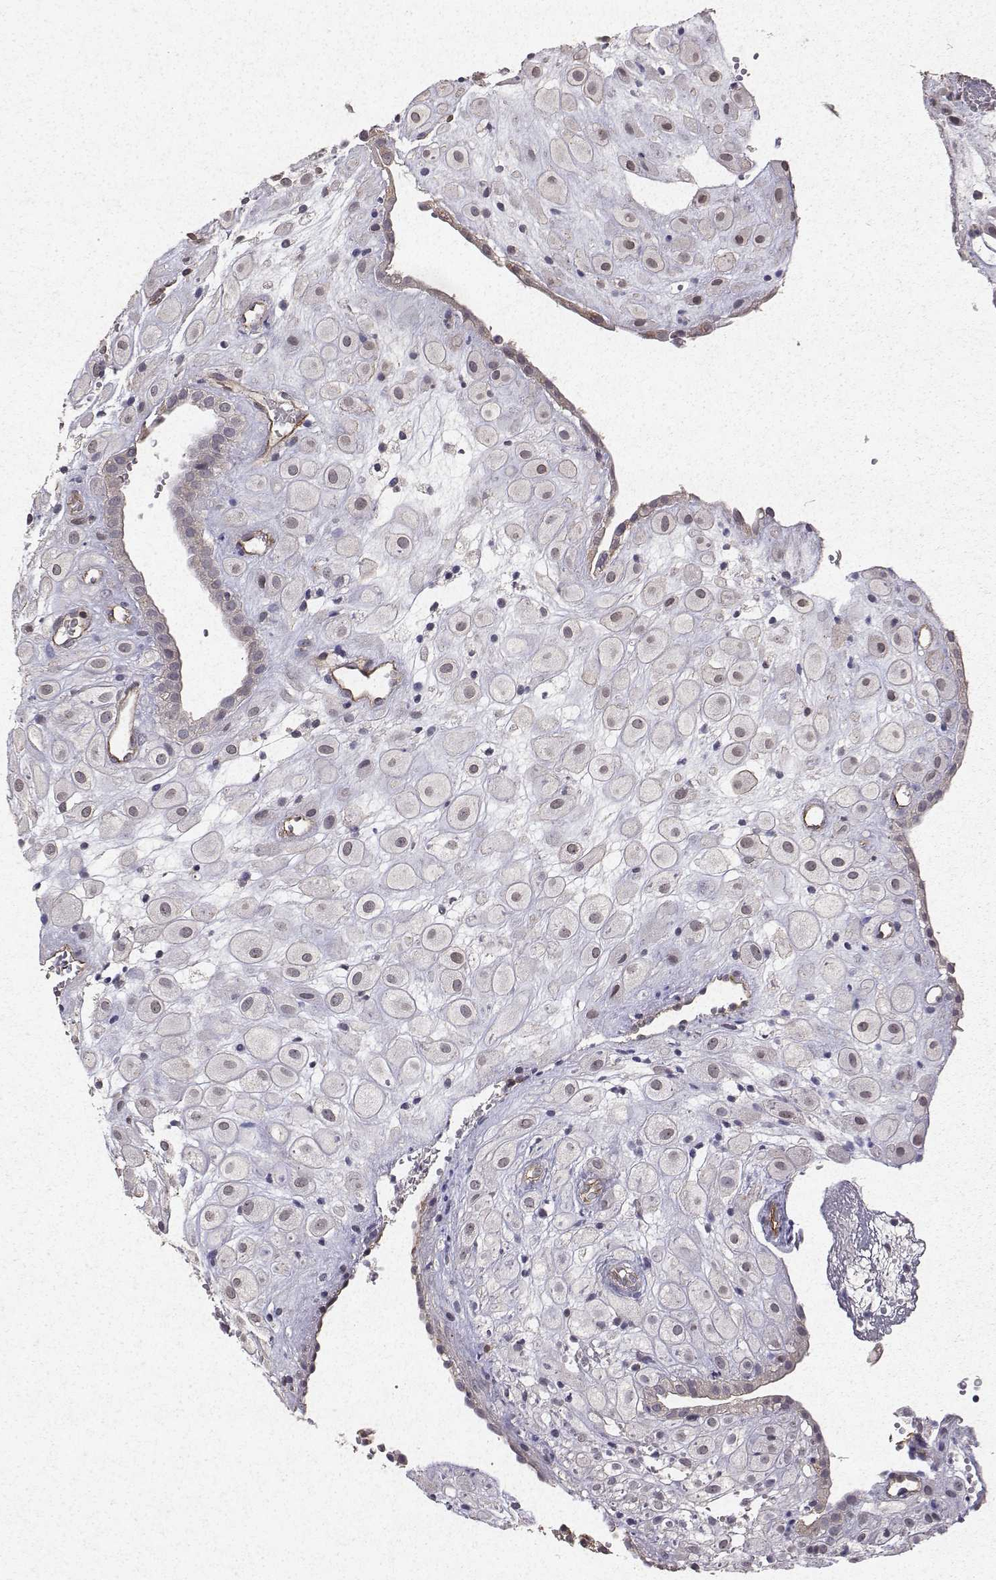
{"staining": {"intensity": "negative", "quantity": "none", "location": "none"}, "tissue": "placenta", "cell_type": "Decidual cells", "image_type": "normal", "snomed": [{"axis": "morphology", "description": "Normal tissue, NOS"}, {"axis": "topography", "description": "Placenta"}], "caption": "Immunohistochemistry of unremarkable human placenta displays no expression in decidual cells.", "gene": "PTPRG", "patient": {"sex": "female", "age": 24}}